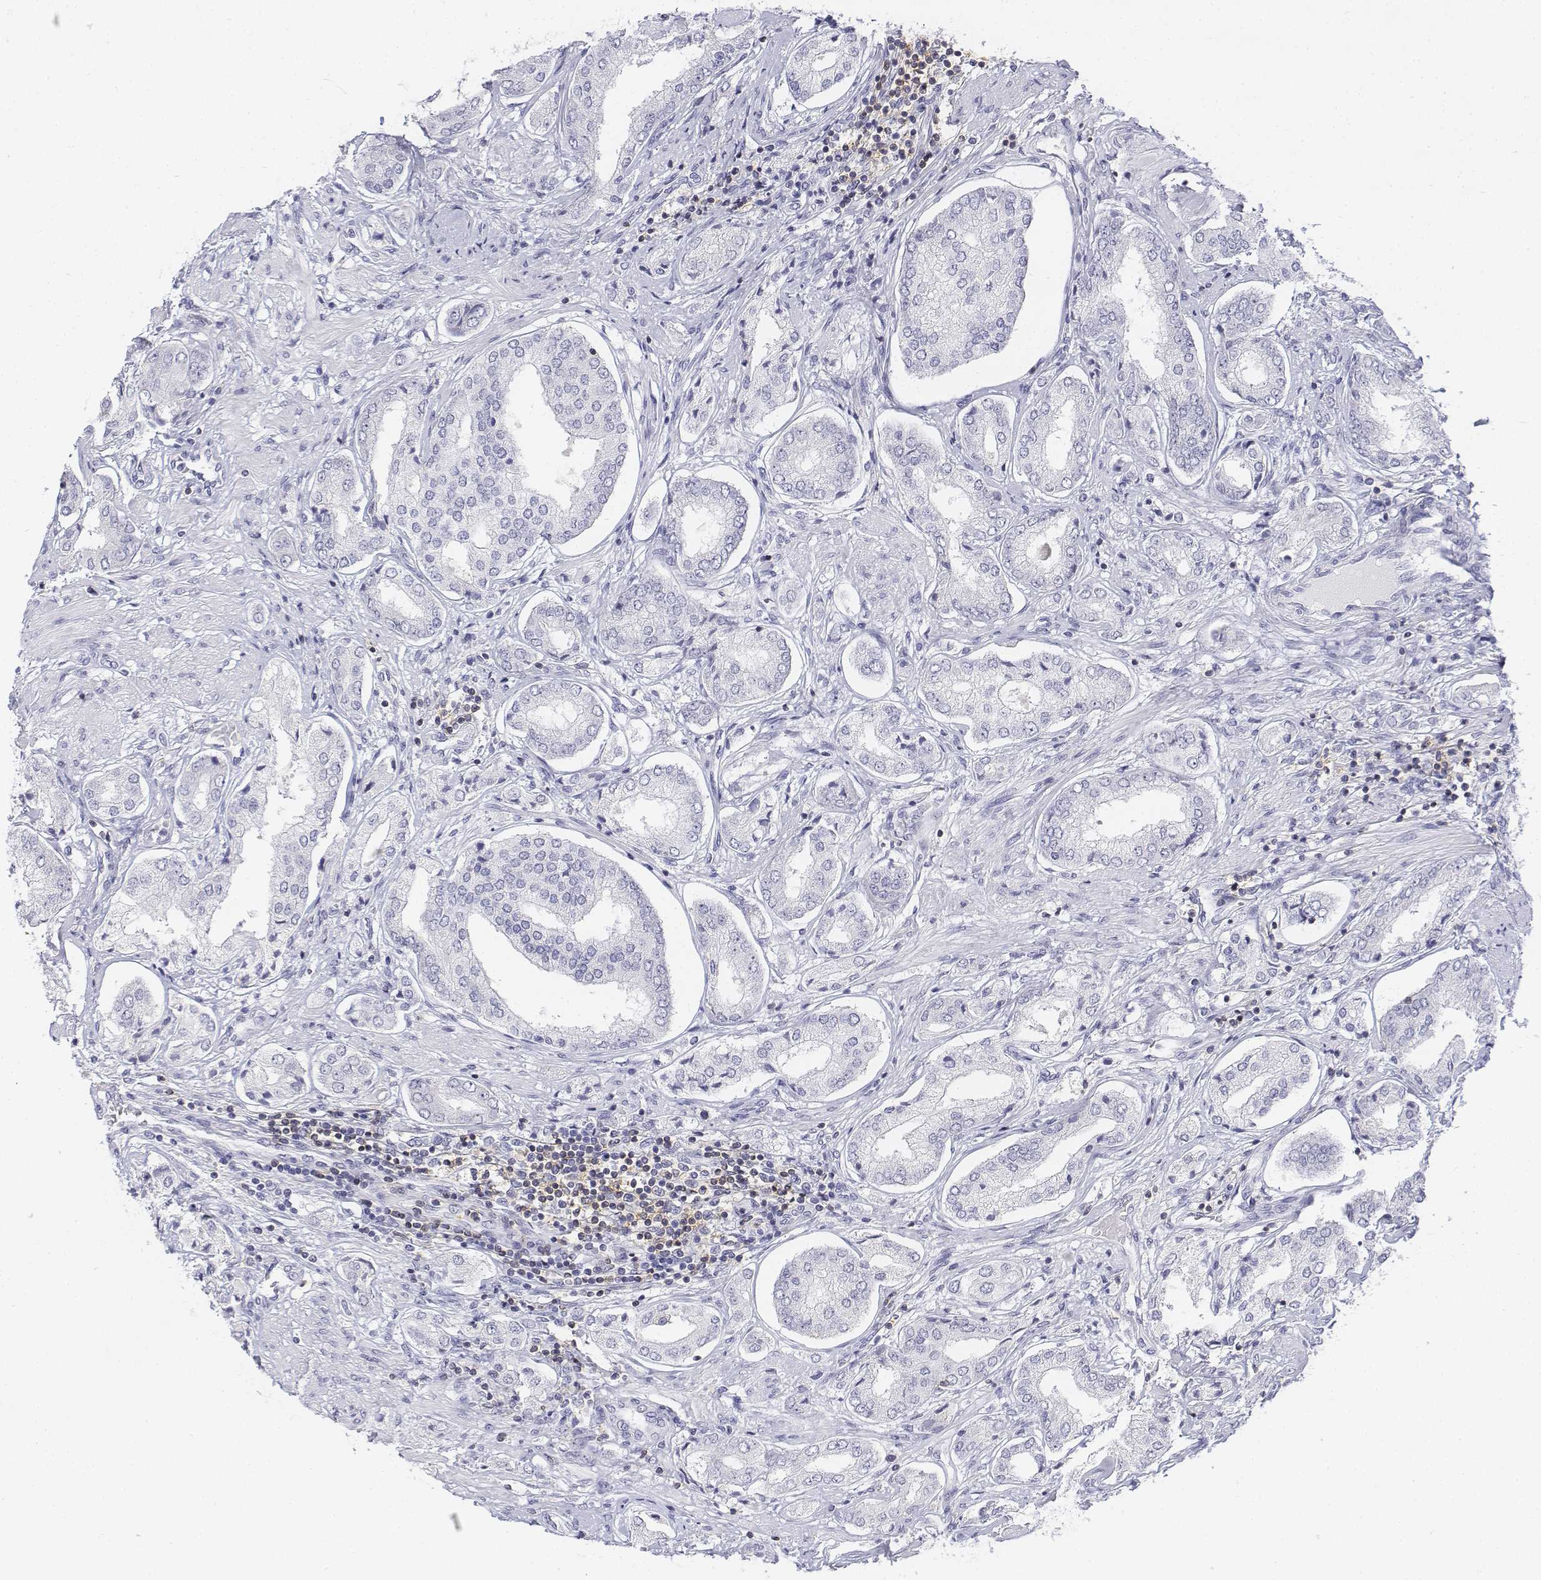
{"staining": {"intensity": "negative", "quantity": "none", "location": "none"}, "tissue": "prostate cancer", "cell_type": "Tumor cells", "image_type": "cancer", "snomed": [{"axis": "morphology", "description": "Adenocarcinoma, NOS"}, {"axis": "topography", "description": "Prostate"}], "caption": "A histopathology image of prostate cancer (adenocarcinoma) stained for a protein demonstrates no brown staining in tumor cells. (Stains: DAB IHC with hematoxylin counter stain, Microscopy: brightfield microscopy at high magnification).", "gene": "CD3E", "patient": {"sex": "male", "age": 63}}